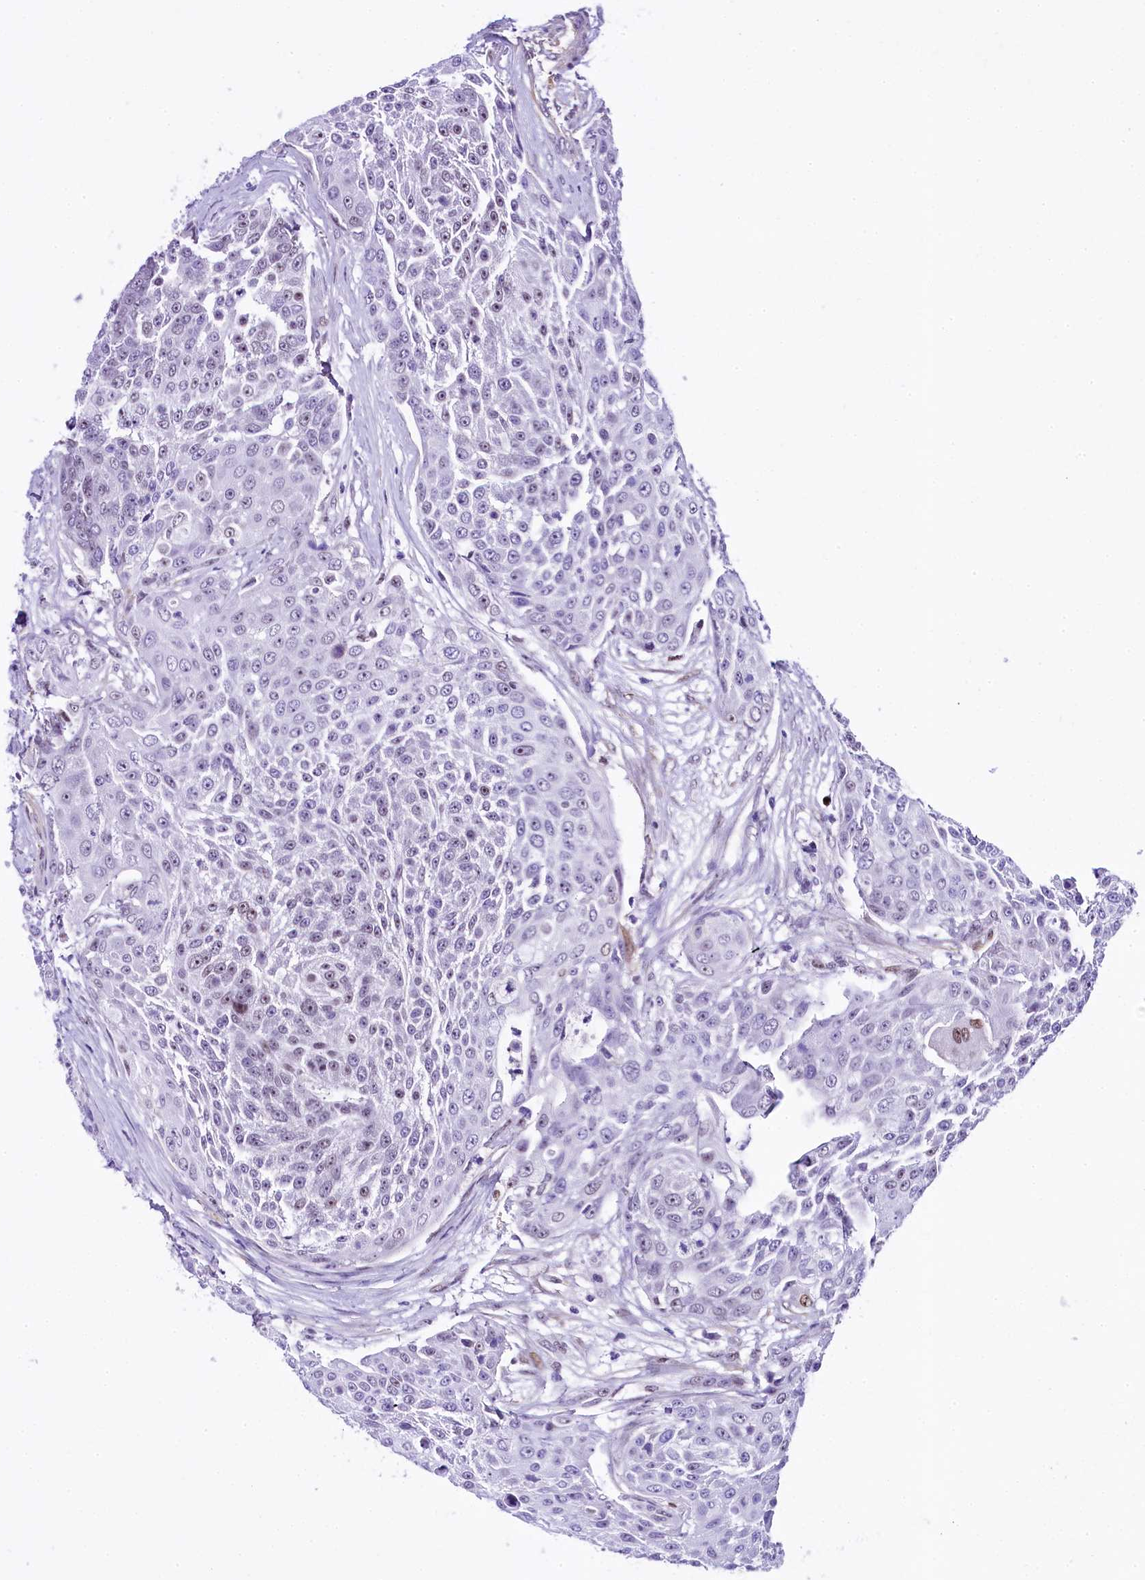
{"staining": {"intensity": "negative", "quantity": "none", "location": "none"}, "tissue": "urothelial cancer", "cell_type": "Tumor cells", "image_type": "cancer", "snomed": [{"axis": "morphology", "description": "Urothelial carcinoma, High grade"}, {"axis": "topography", "description": "Urinary bladder"}], "caption": "The photomicrograph displays no staining of tumor cells in urothelial cancer.", "gene": "SAMD10", "patient": {"sex": "female", "age": 63}}